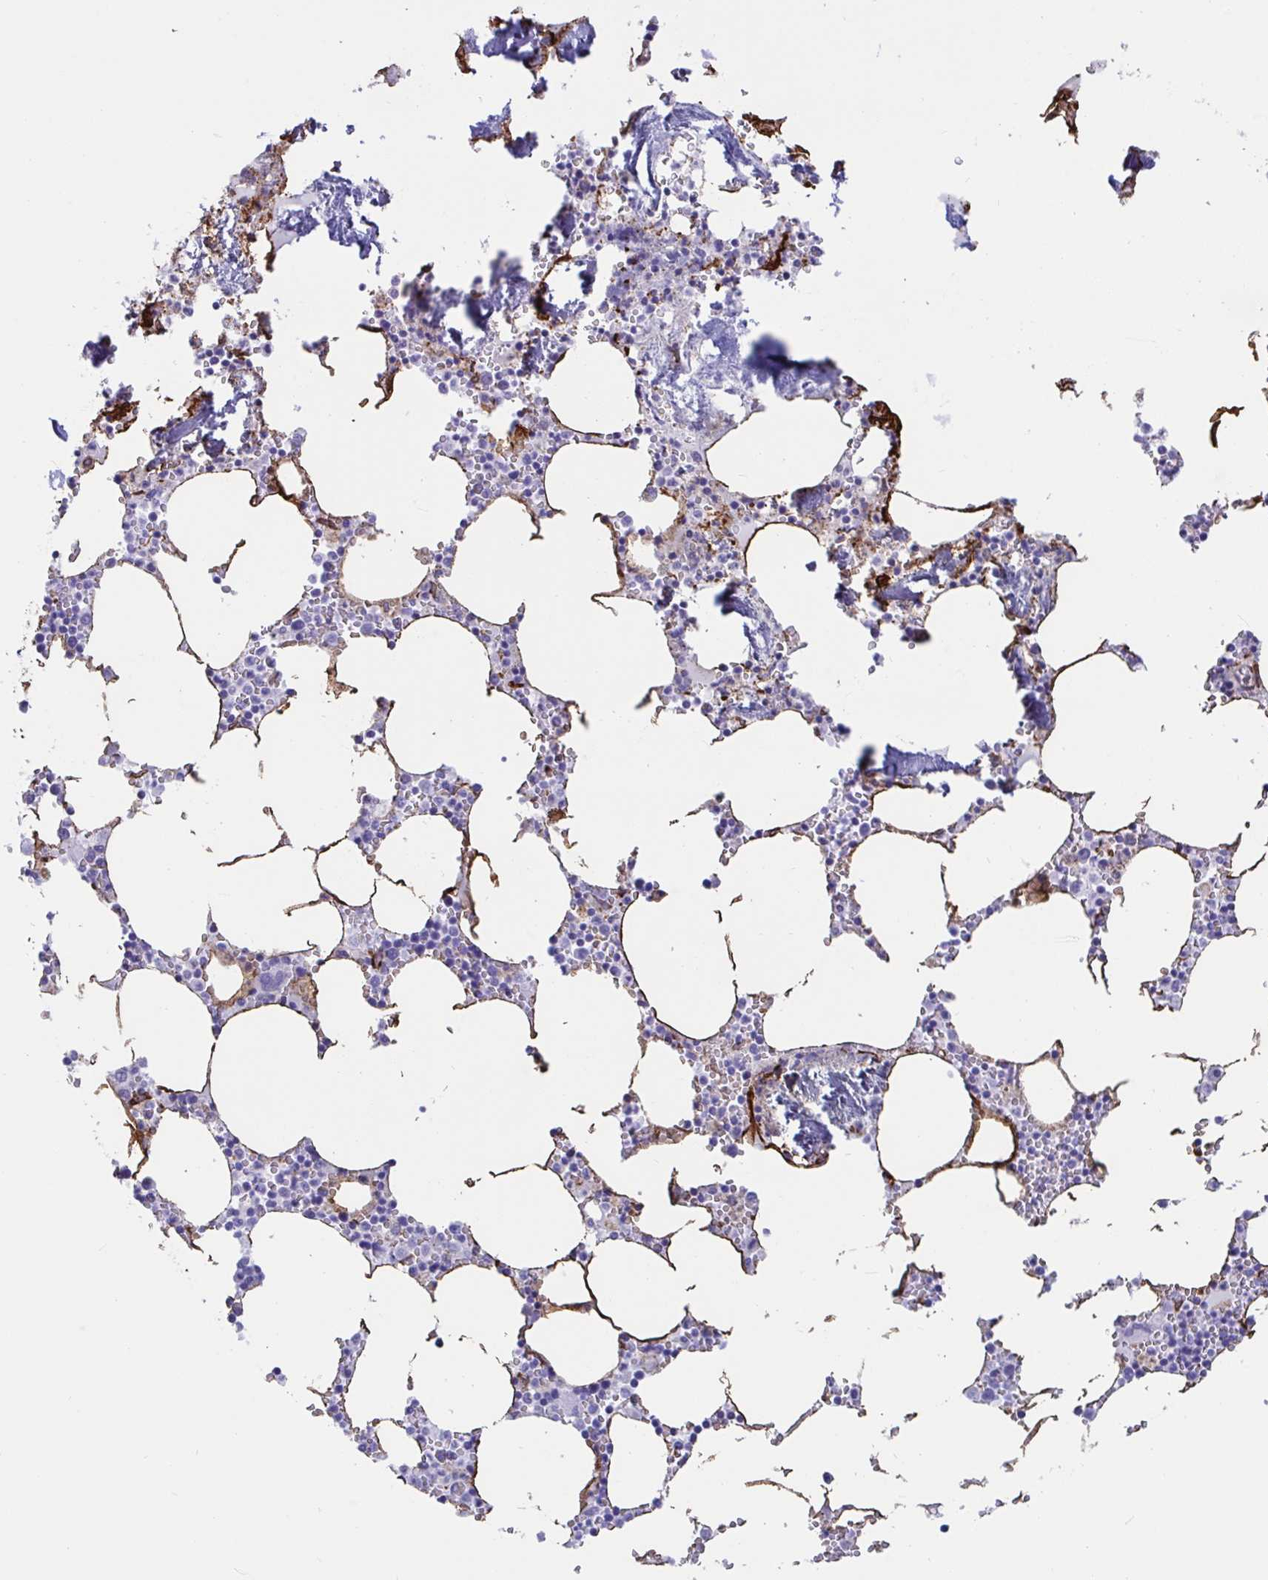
{"staining": {"intensity": "moderate", "quantity": "<25%", "location": "cytoplasmic/membranous"}, "tissue": "bone marrow", "cell_type": "Hematopoietic cells", "image_type": "normal", "snomed": [{"axis": "morphology", "description": "Normal tissue, NOS"}, {"axis": "topography", "description": "Bone marrow"}], "caption": "Immunohistochemistry (IHC) of benign human bone marrow exhibits low levels of moderate cytoplasmic/membranous positivity in about <25% of hematopoietic cells. The staining was performed using DAB (3,3'-diaminobenzidine) to visualize the protein expression in brown, while the nuclei were stained in blue with hematoxylin (Magnification: 20x).", "gene": "ASPH", "patient": {"sex": "male", "age": 54}}